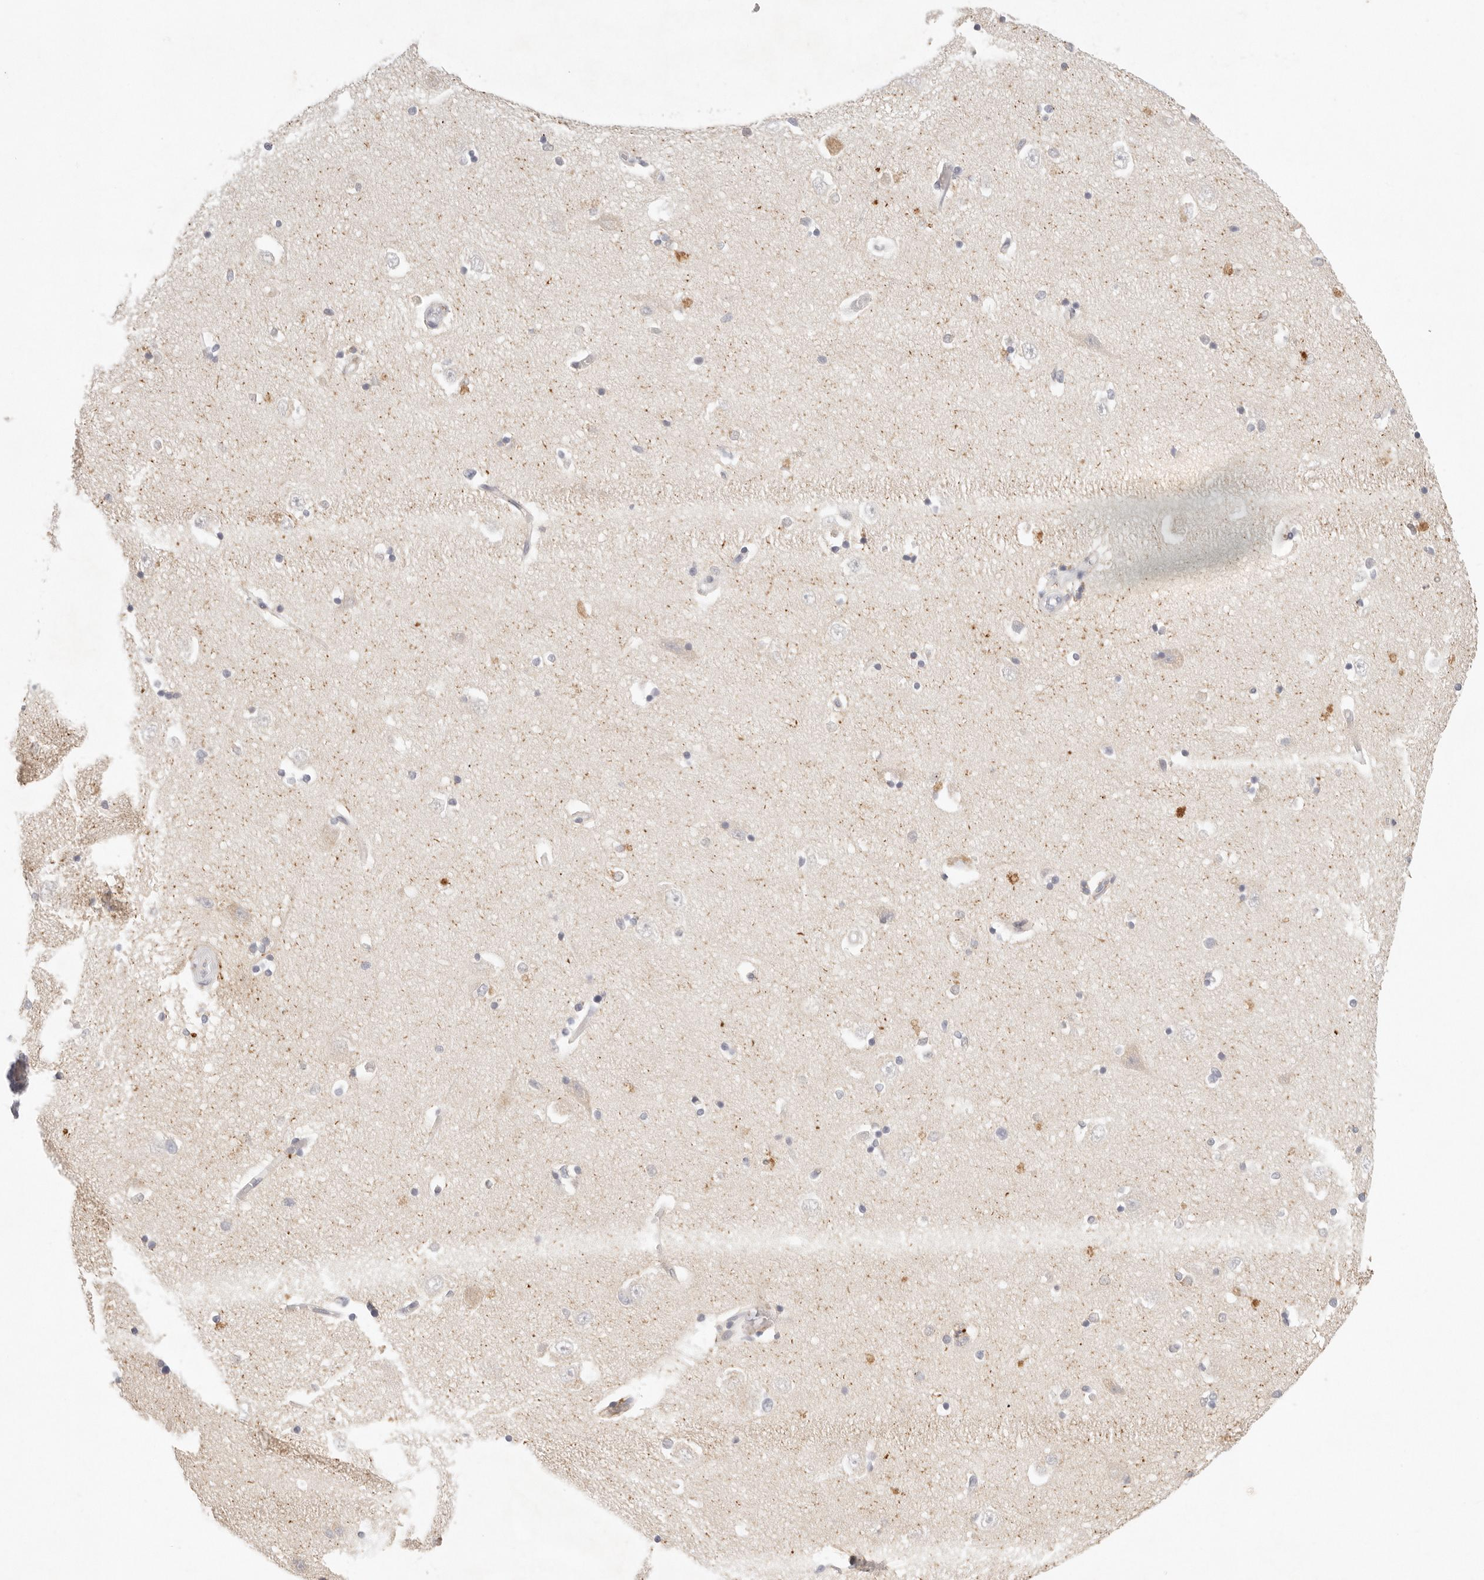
{"staining": {"intensity": "negative", "quantity": "none", "location": "none"}, "tissue": "hippocampus", "cell_type": "Glial cells", "image_type": "normal", "snomed": [{"axis": "morphology", "description": "Normal tissue, NOS"}, {"axis": "topography", "description": "Hippocampus"}], "caption": "An IHC micrograph of normal hippocampus is shown. There is no staining in glial cells of hippocampus. (Stains: DAB IHC with hematoxylin counter stain, Microscopy: brightfield microscopy at high magnification).", "gene": "SPHK1", "patient": {"sex": "male", "age": 45}}